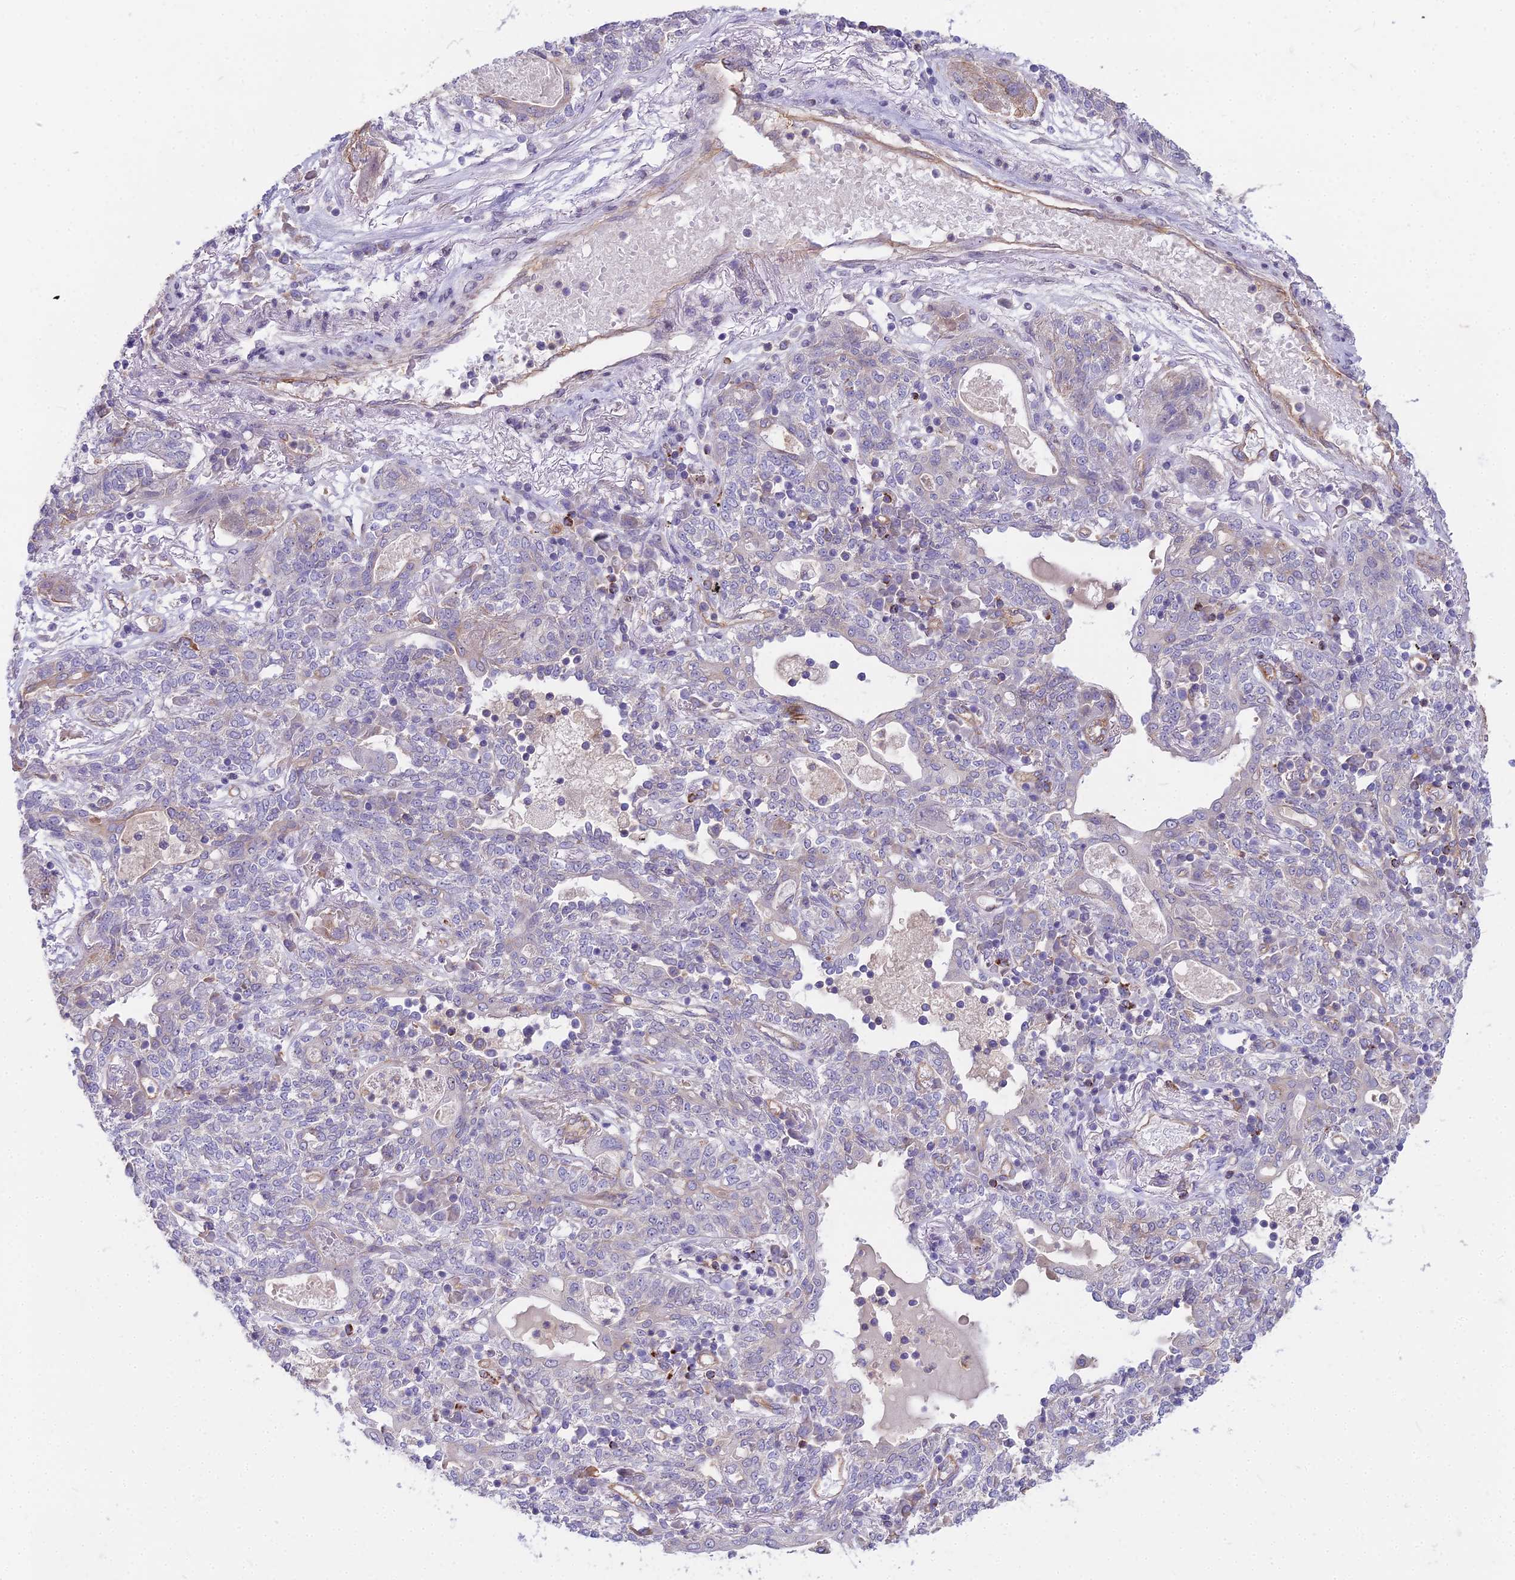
{"staining": {"intensity": "weak", "quantity": "<25%", "location": "cytoplasmic/membranous"}, "tissue": "lung cancer", "cell_type": "Tumor cells", "image_type": "cancer", "snomed": [{"axis": "morphology", "description": "Squamous cell carcinoma, NOS"}, {"axis": "topography", "description": "Lung"}], "caption": "Squamous cell carcinoma (lung) stained for a protein using immunohistochemistry demonstrates no expression tumor cells.", "gene": "HLA-DOA", "patient": {"sex": "female", "age": 70}}